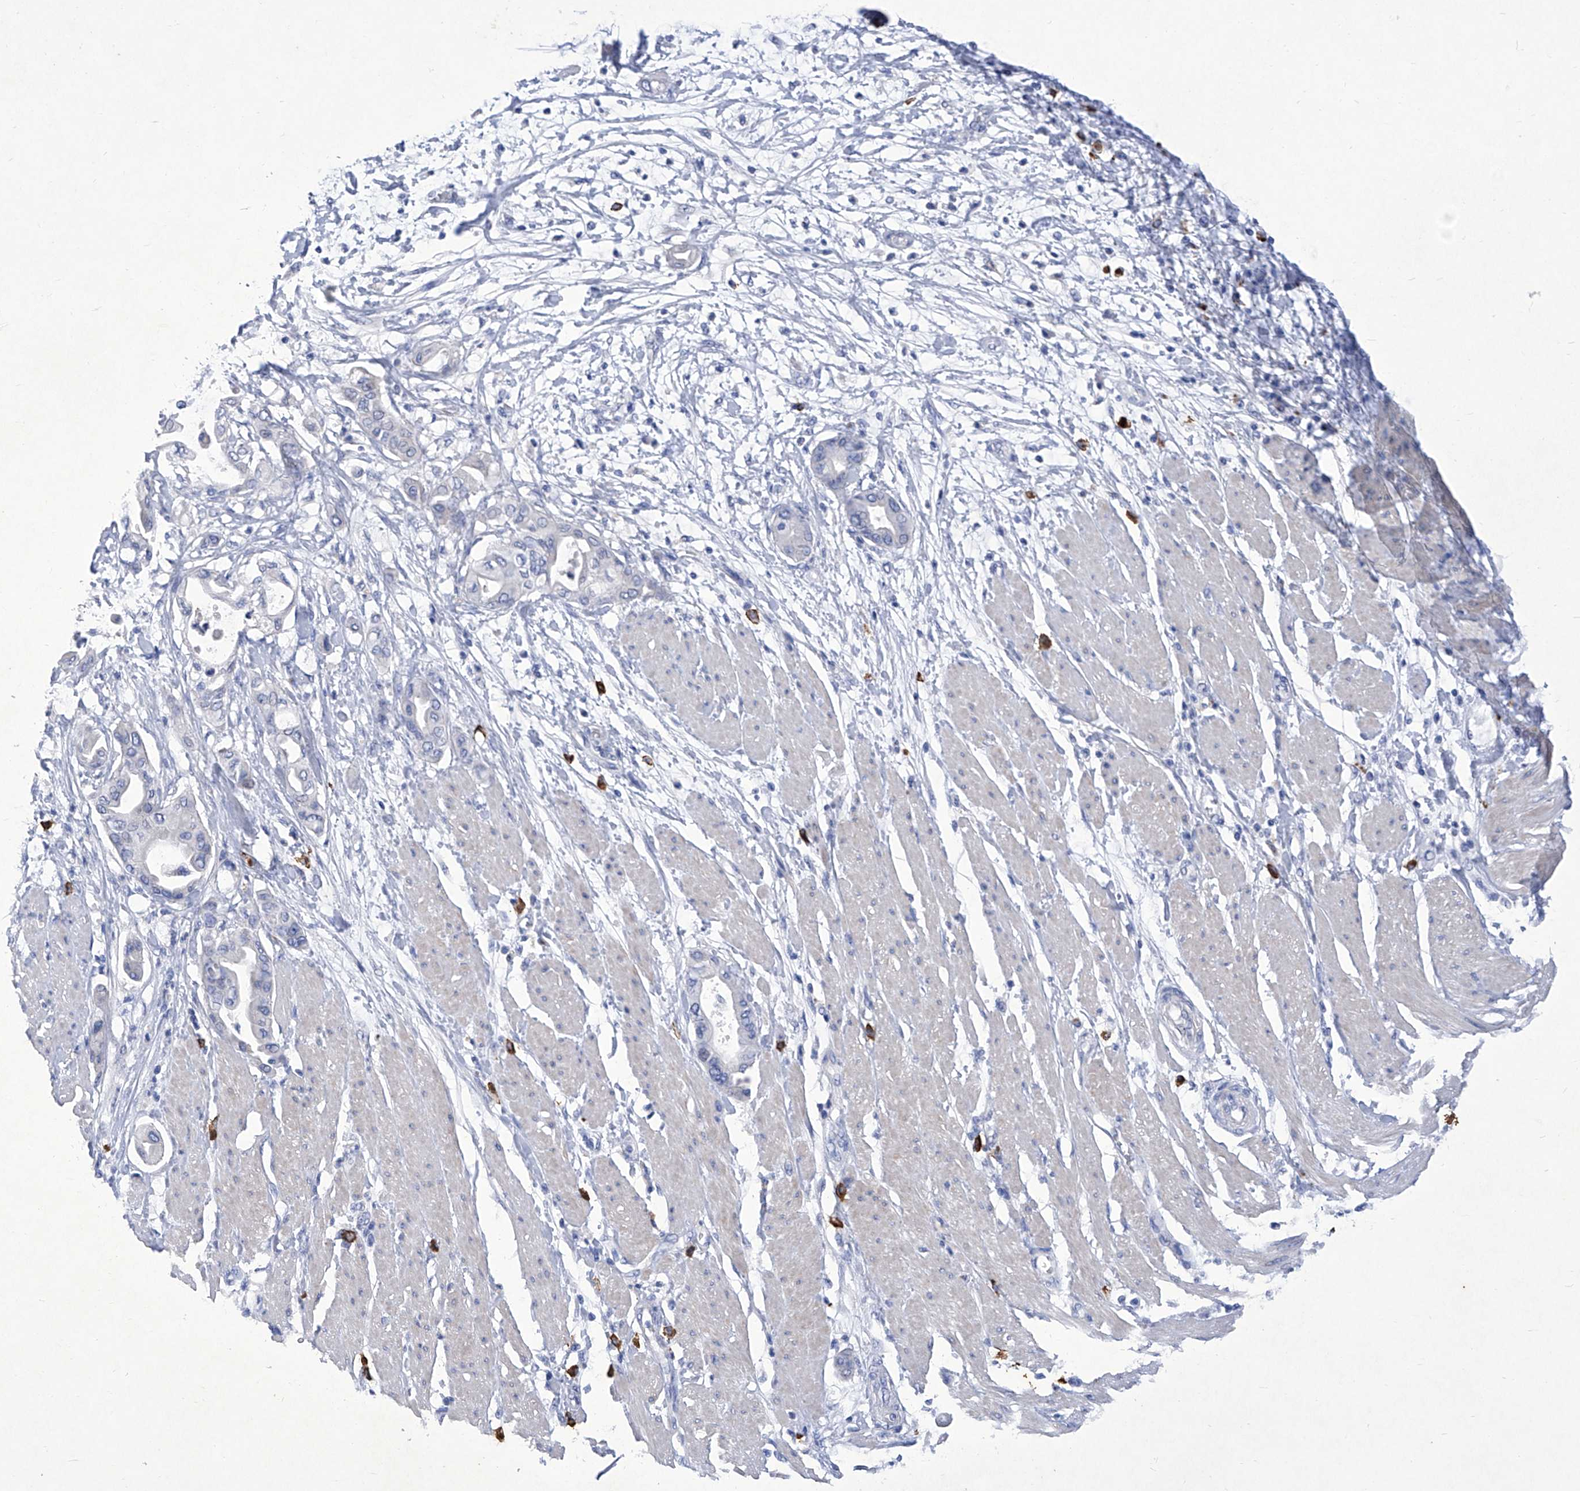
{"staining": {"intensity": "negative", "quantity": "none", "location": "none"}, "tissue": "pancreatic cancer", "cell_type": "Tumor cells", "image_type": "cancer", "snomed": [{"axis": "morphology", "description": "Adenocarcinoma, NOS"}, {"axis": "morphology", "description": "Adenocarcinoma, metastatic, NOS"}, {"axis": "topography", "description": "Lymph node"}, {"axis": "topography", "description": "Pancreas"}, {"axis": "topography", "description": "Duodenum"}], "caption": "Immunohistochemistry (IHC) histopathology image of pancreatic cancer stained for a protein (brown), which demonstrates no staining in tumor cells. Nuclei are stained in blue.", "gene": "IFNL2", "patient": {"sex": "female", "age": 64}}